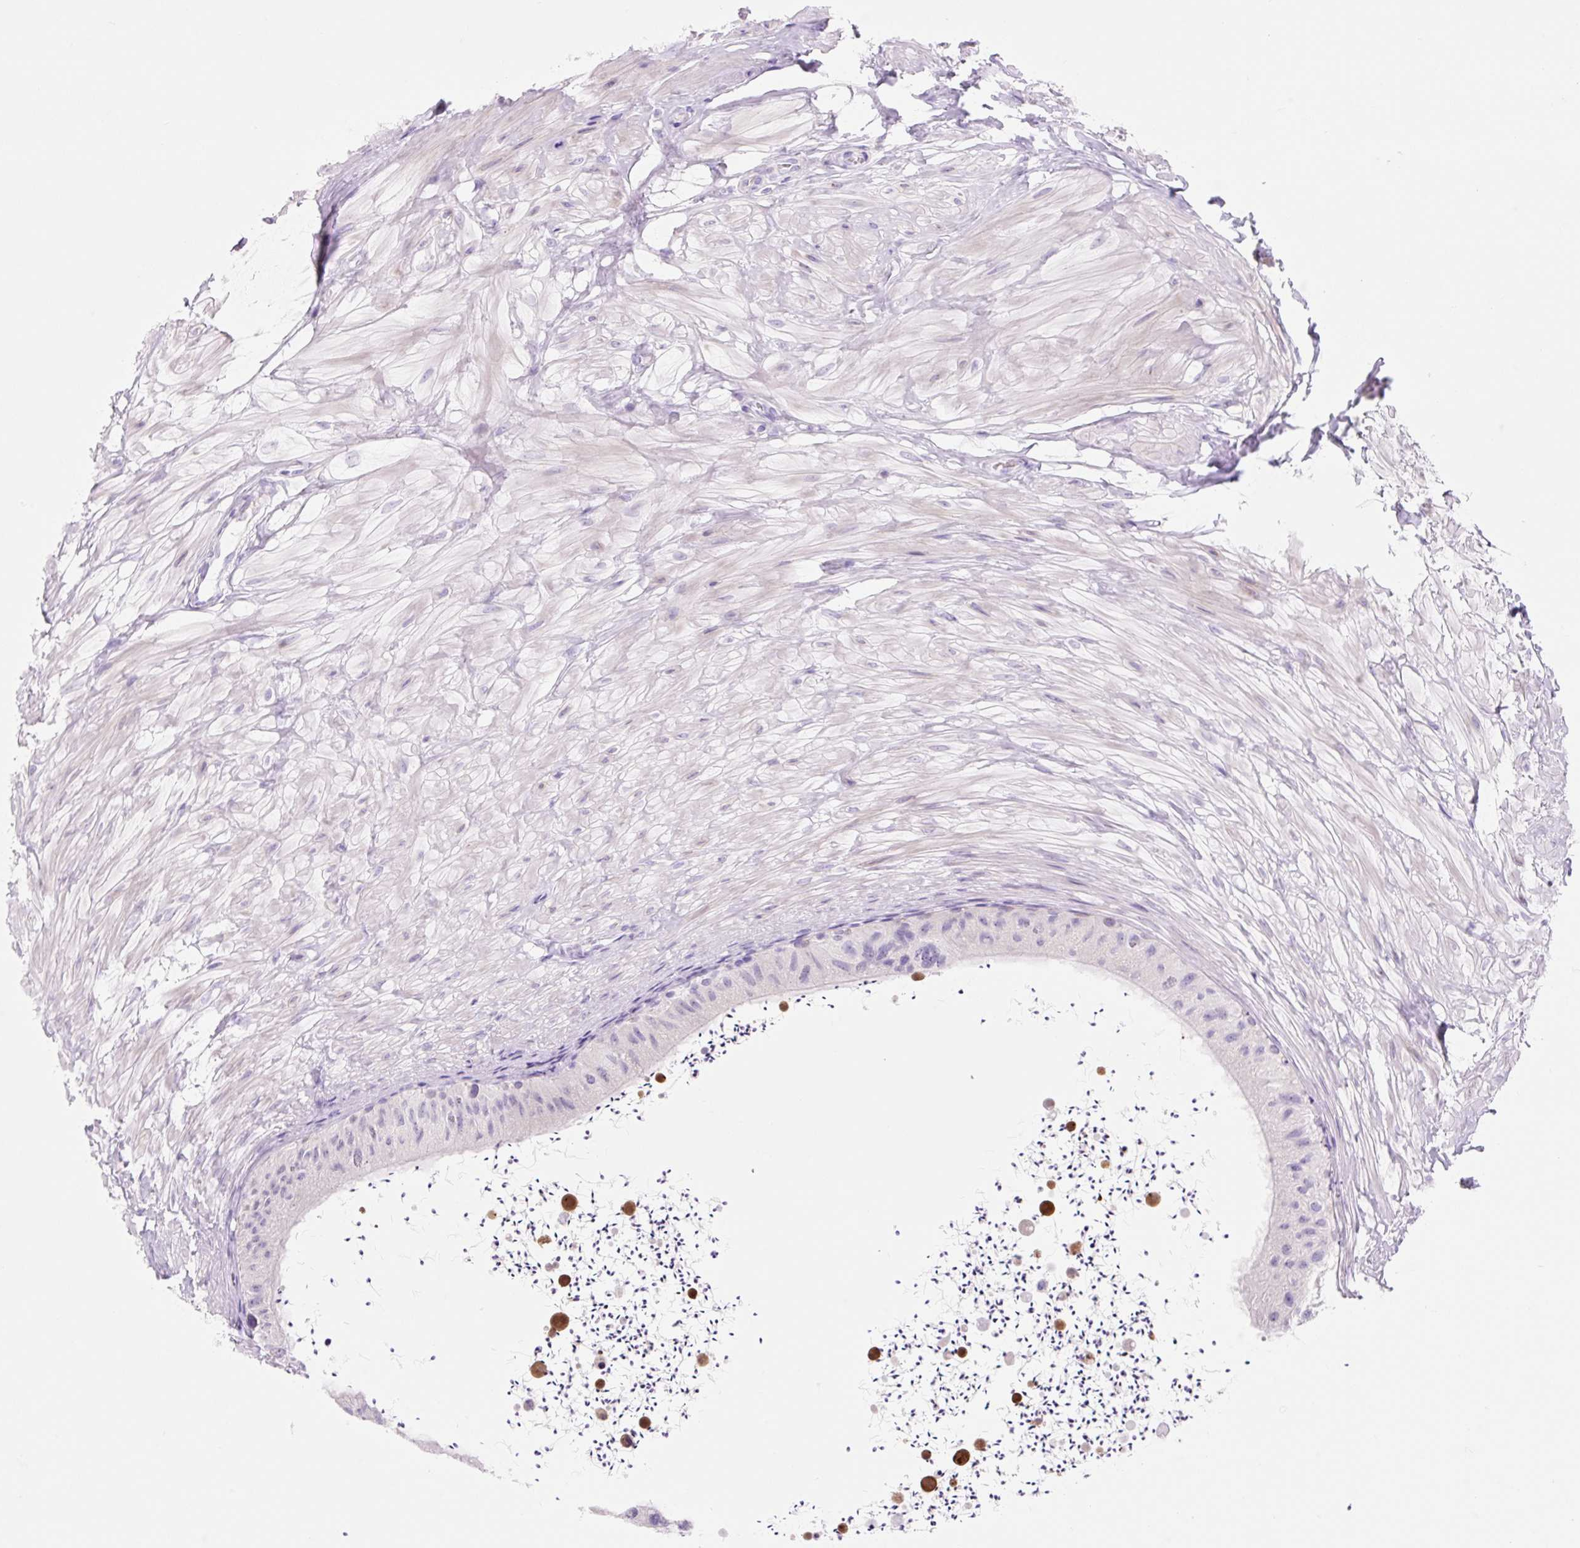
{"staining": {"intensity": "negative", "quantity": "none", "location": "none"}, "tissue": "epididymis", "cell_type": "Glandular cells", "image_type": "normal", "snomed": [{"axis": "morphology", "description": "Normal tissue, NOS"}, {"axis": "topography", "description": "Epididymis"}, {"axis": "topography", "description": "Peripheral nerve tissue"}], "caption": "Immunohistochemistry (IHC) histopathology image of unremarkable human epididymis stained for a protein (brown), which reveals no expression in glandular cells.", "gene": "ZNF121", "patient": {"sex": "male", "age": 32}}